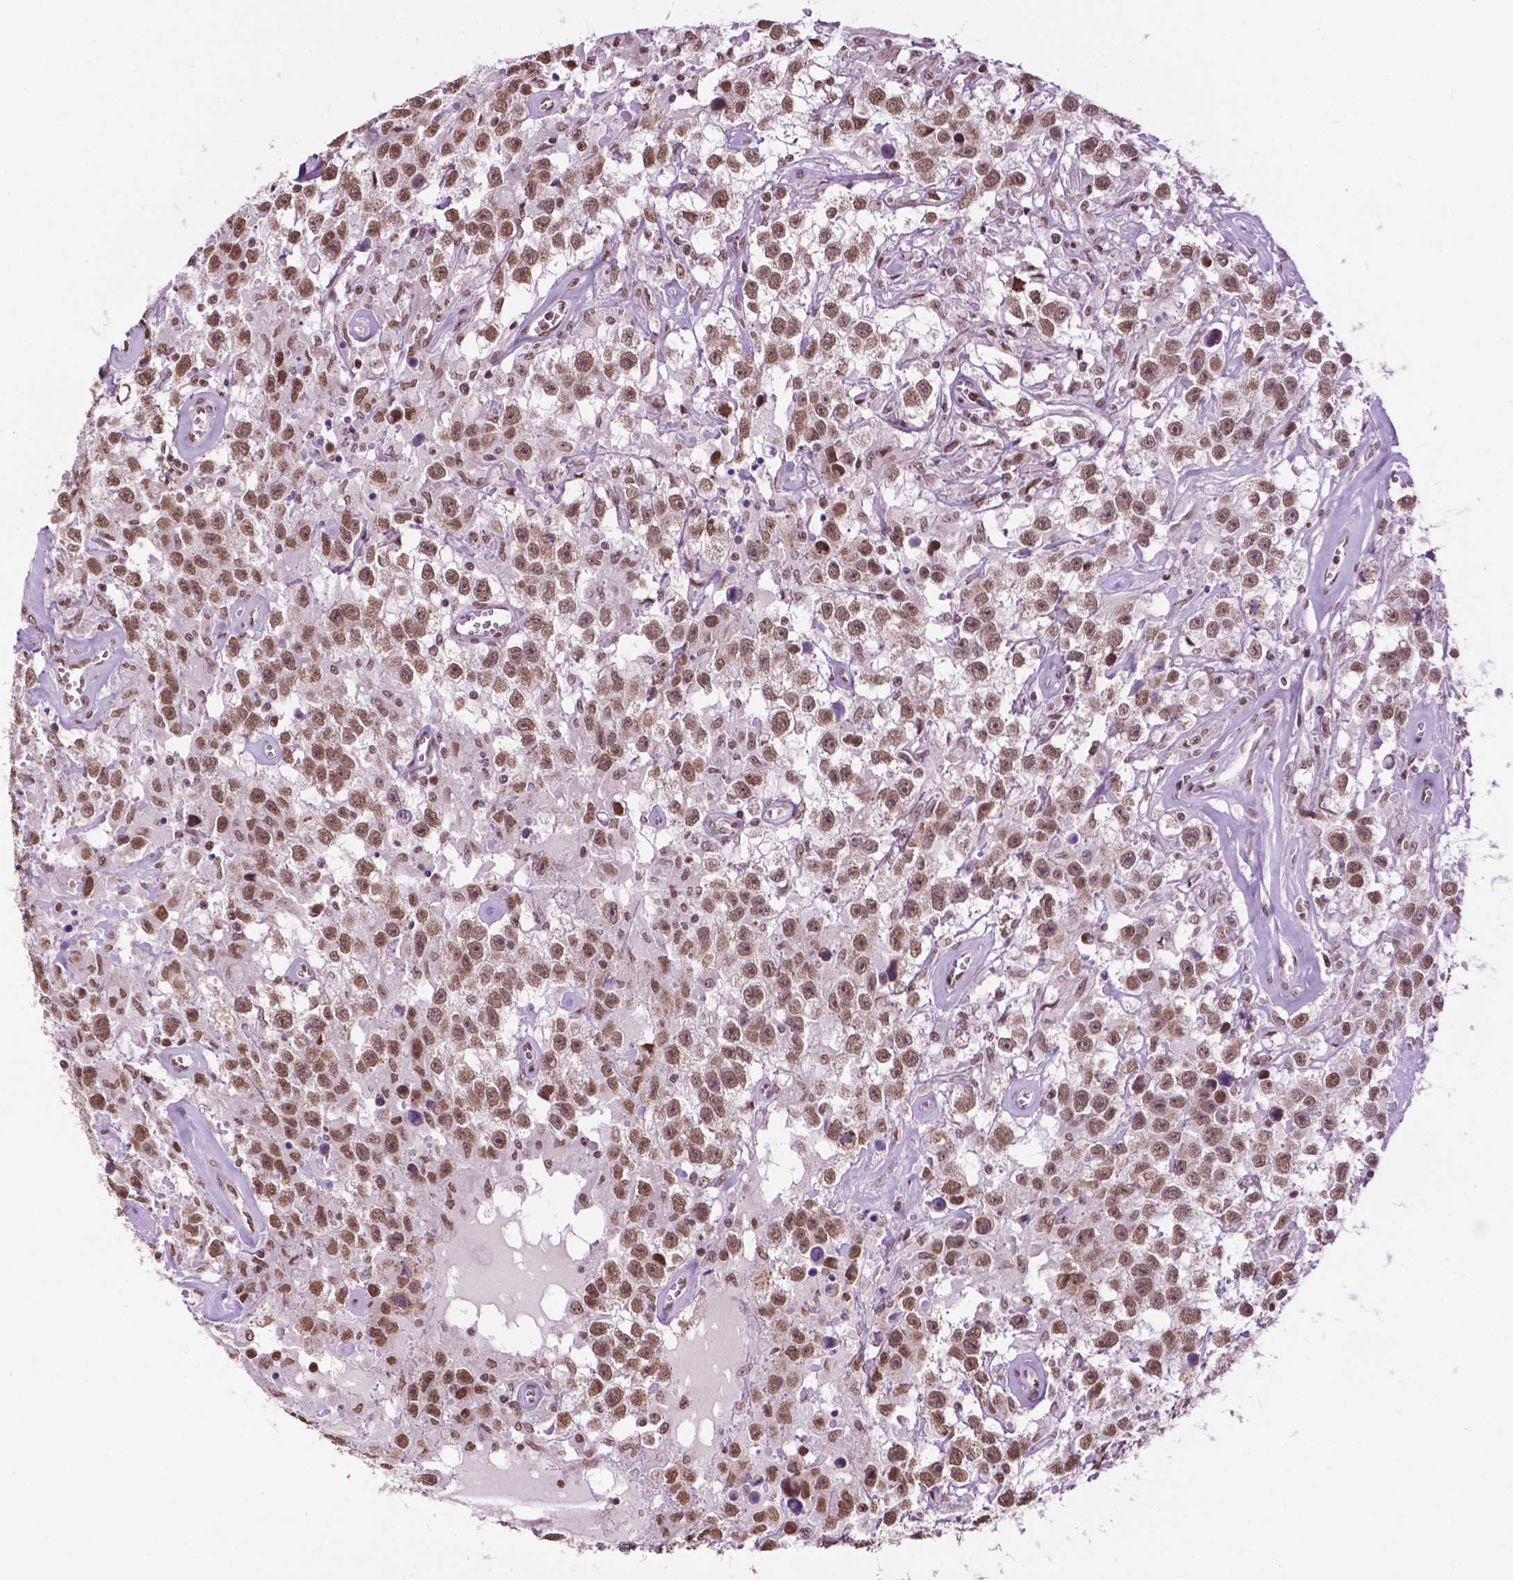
{"staining": {"intensity": "moderate", "quantity": ">75%", "location": "nuclear"}, "tissue": "testis cancer", "cell_type": "Tumor cells", "image_type": "cancer", "snomed": [{"axis": "morphology", "description": "Seminoma, NOS"}, {"axis": "topography", "description": "Testis"}], "caption": "There is medium levels of moderate nuclear positivity in tumor cells of seminoma (testis), as demonstrated by immunohistochemical staining (brown color).", "gene": "COL23A1", "patient": {"sex": "male", "age": 43}}